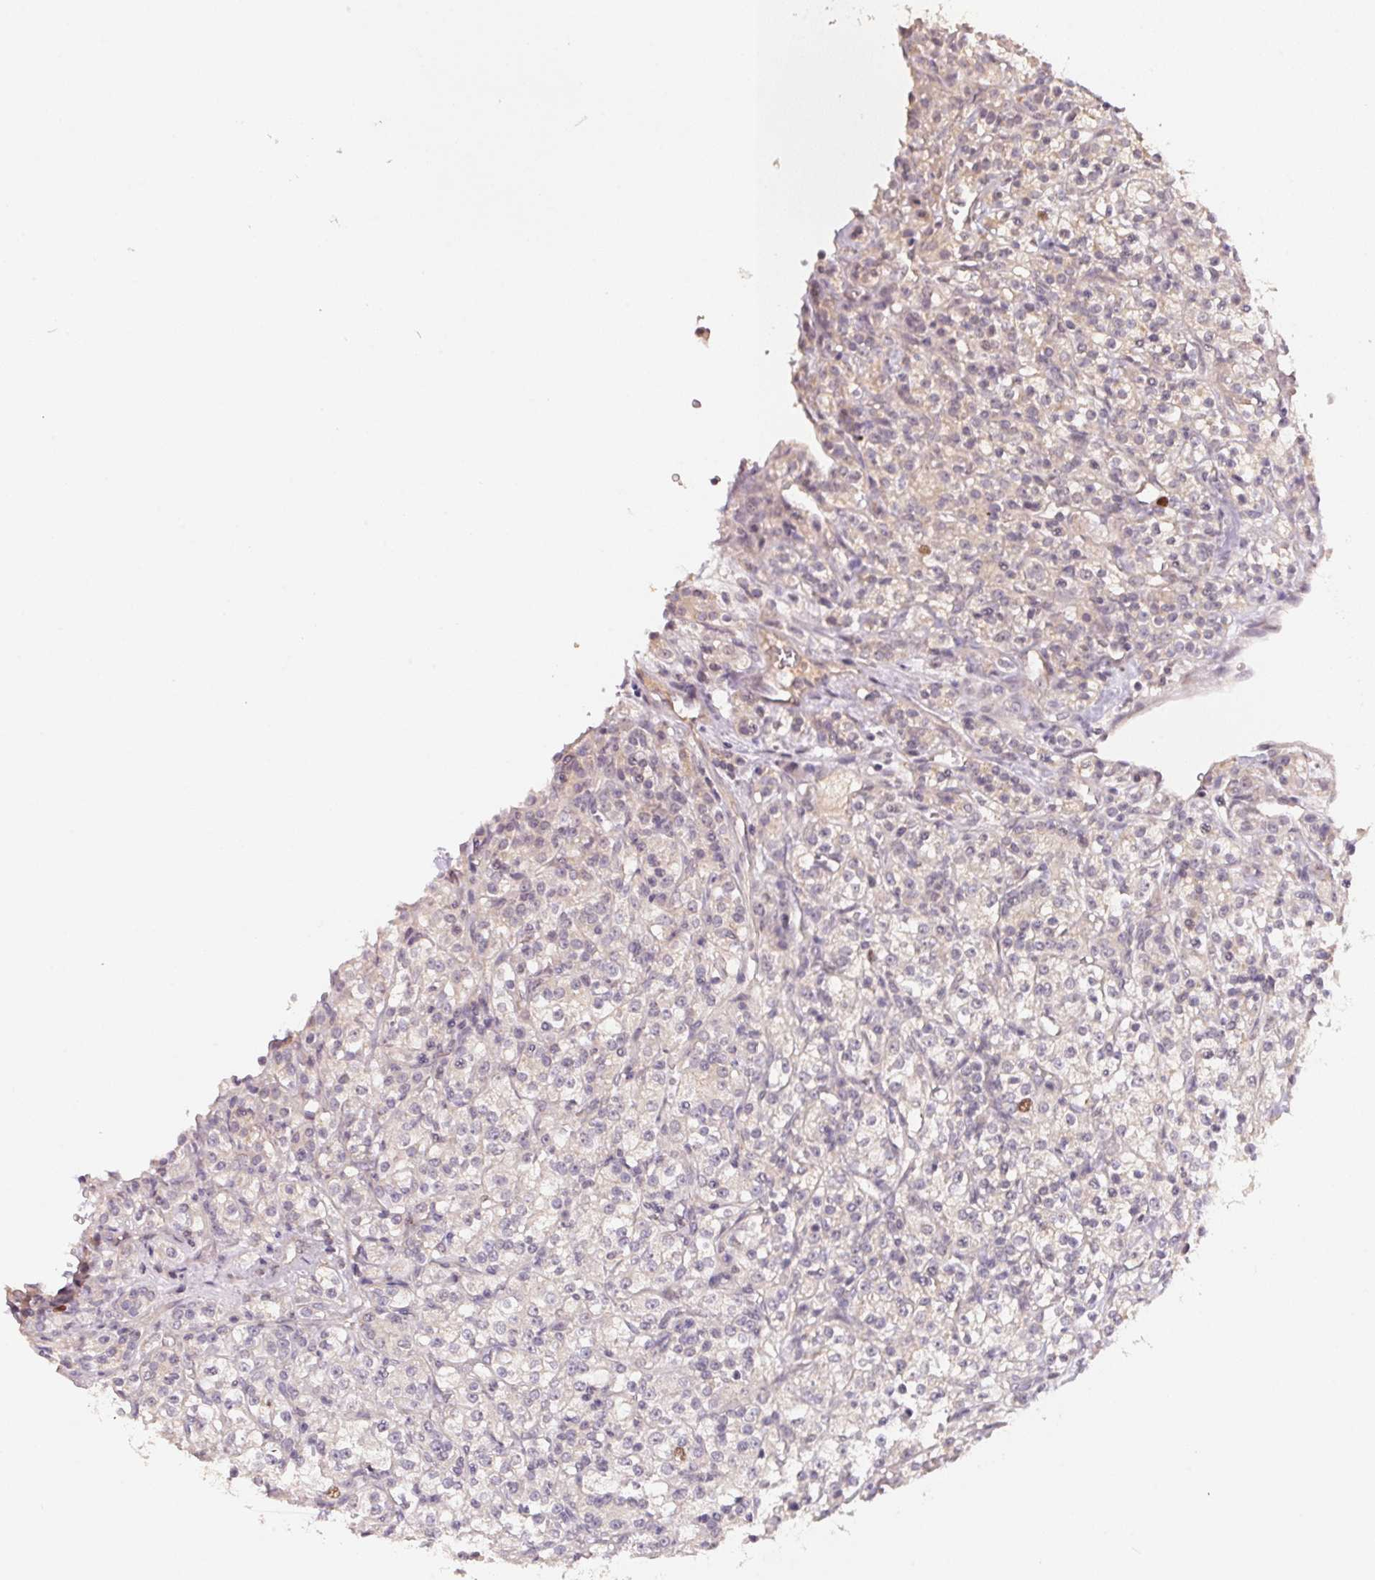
{"staining": {"intensity": "negative", "quantity": "none", "location": "none"}, "tissue": "renal cancer", "cell_type": "Tumor cells", "image_type": "cancer", "snomed": [{"axis": "morphology", "description": "Adenocarcinoma, NOS"}, {"axis": "topography", "description": "Kidney"}], "caption": "Micrograph shows no protein staining in tumor cells of renal cancer tissue.", "gene": "KIFC1", "patient": {"sex": "male", "age": 77}}